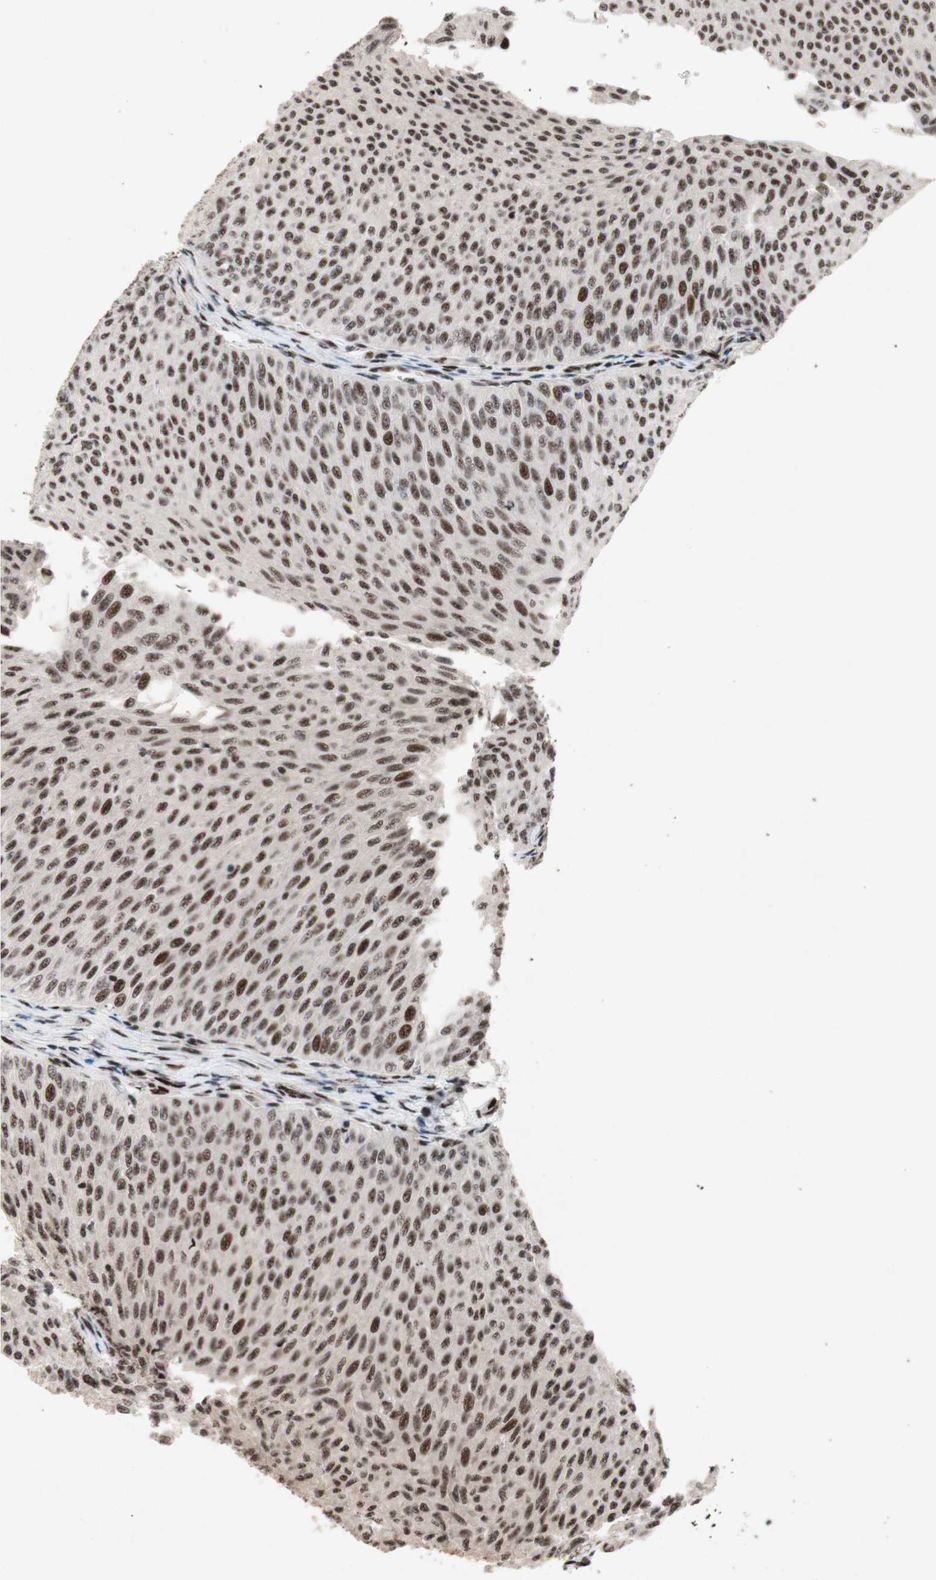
{"staining": {"intensity": "moderate", "quantity": ">75%", "location": "nuclear"}, "tissue": "urothelial cancer", "cell_type": "Tumor cells", "image_type": "cancer", "snomed": [{"axis": "morphology", "description": "Urothelial carcinoma, Low grade"}, {"axis": "topography", "description": "Urinary bladder"}], "caption": "Protein expression analysis of low-grade urothelial carcinoma displays moderate nuclear expression in approximately >75% of tumor cells.", "gene": "TLE1", "patient": {"sex": "male", "age": 78}}